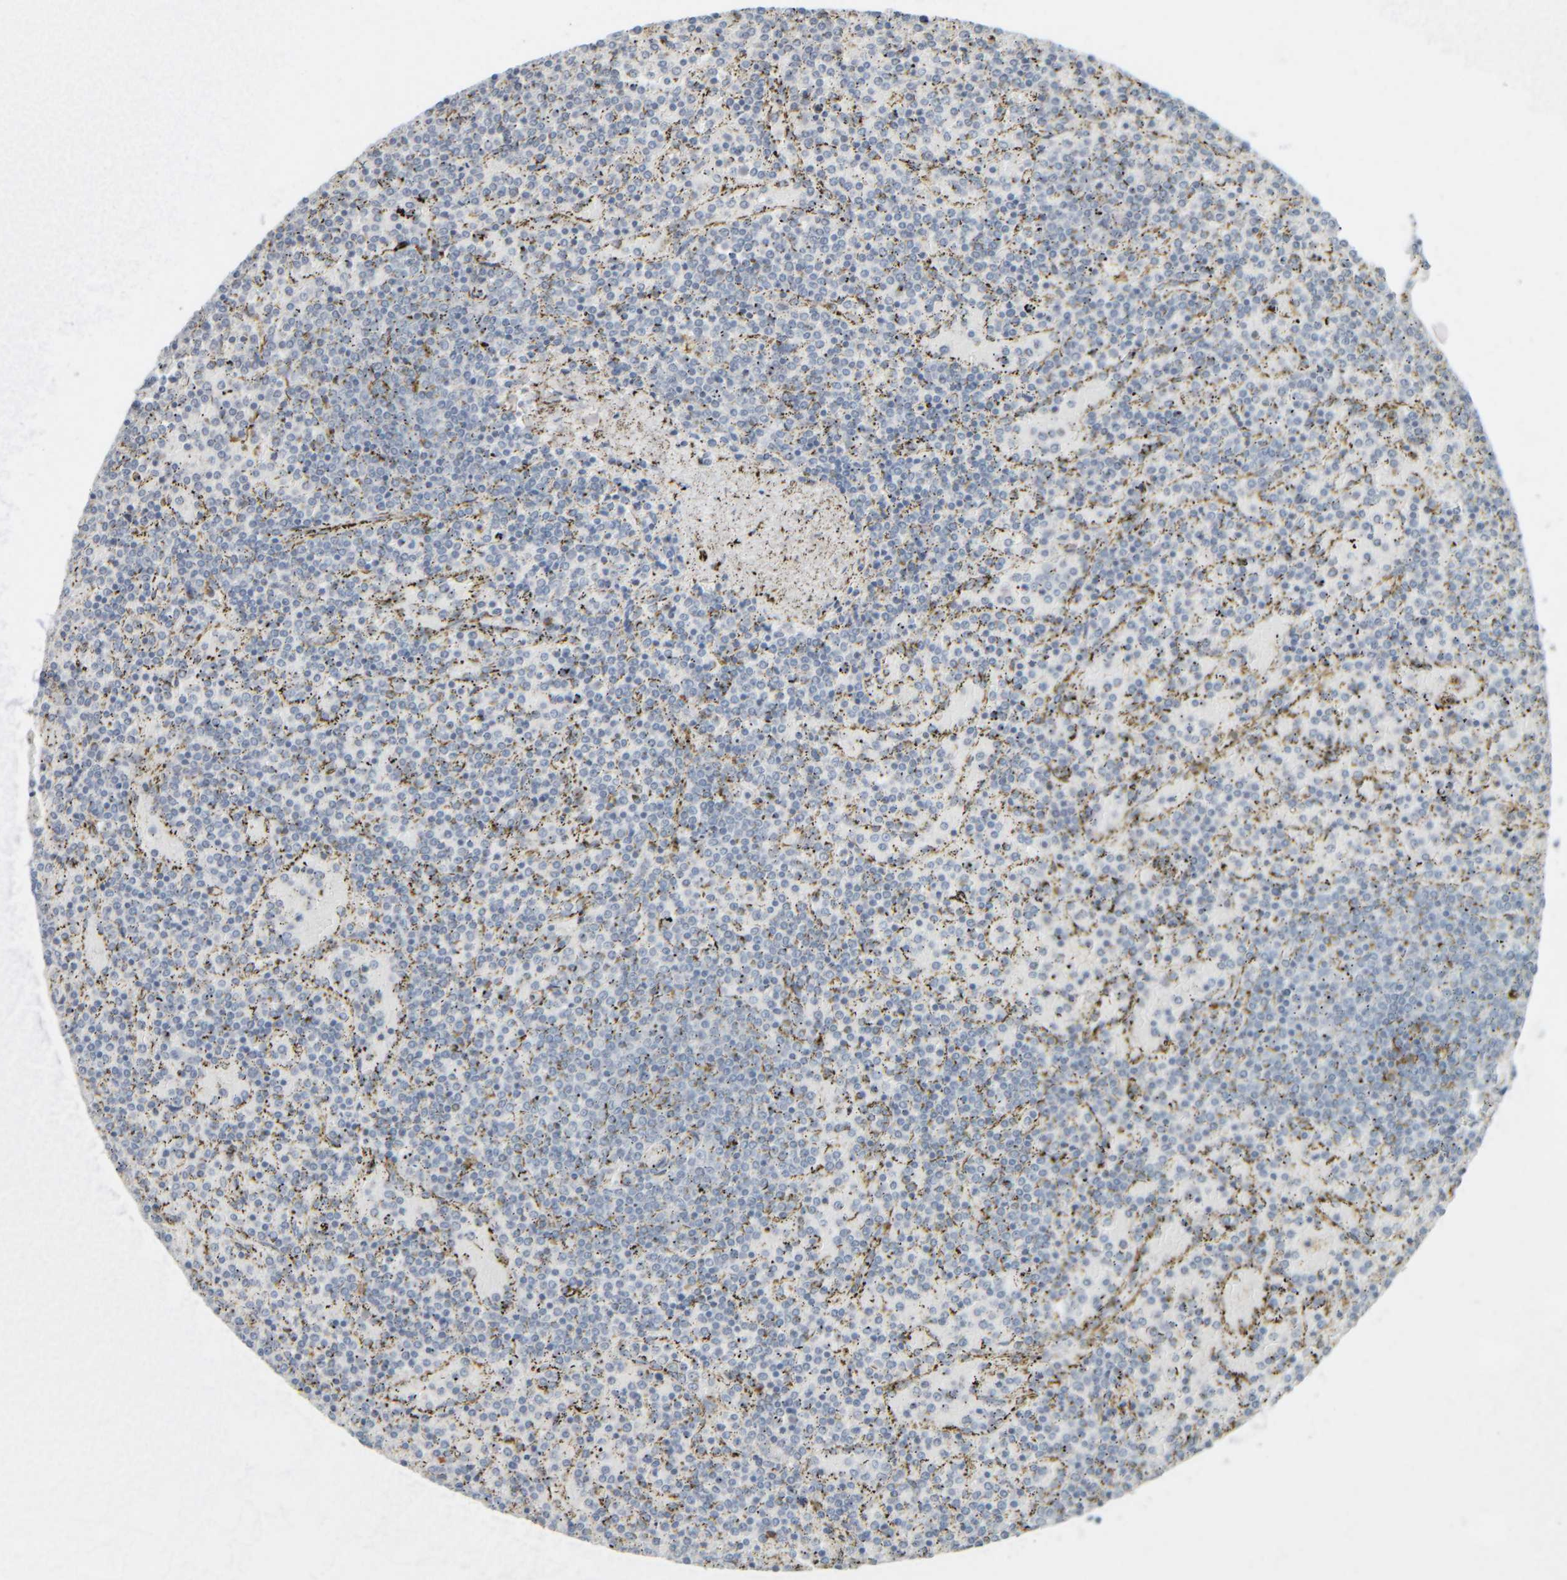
{"staining": {"intensity": "negative", "quantity": "none", "location": "none"}, "tissue": "lymphoma", "cell_type": "Tumor cells", "image_type": "cancer", "snomed": [{"axis": "morphology", "description": "Malignant lymphoma, non-Hodgkin's type, Low grade"}, {"axis": "topography", "description": "Spleen"}], "caption": "High magnification brightfield microscopy of low-grade malignant lymphoma, non-Hodgkin's type stained with DAB (3,3'-diaminobenzidine) (brown) and counterstained with hematoxylin (blue): tumor cells show no significant positivity. (Stains: DAB IHC with hematoxylin counter stain, Microscopy: brightfield microscopy at high magnification).", "gene": "TPSAB1", "patient": {"sex": "female", "age": 77}}